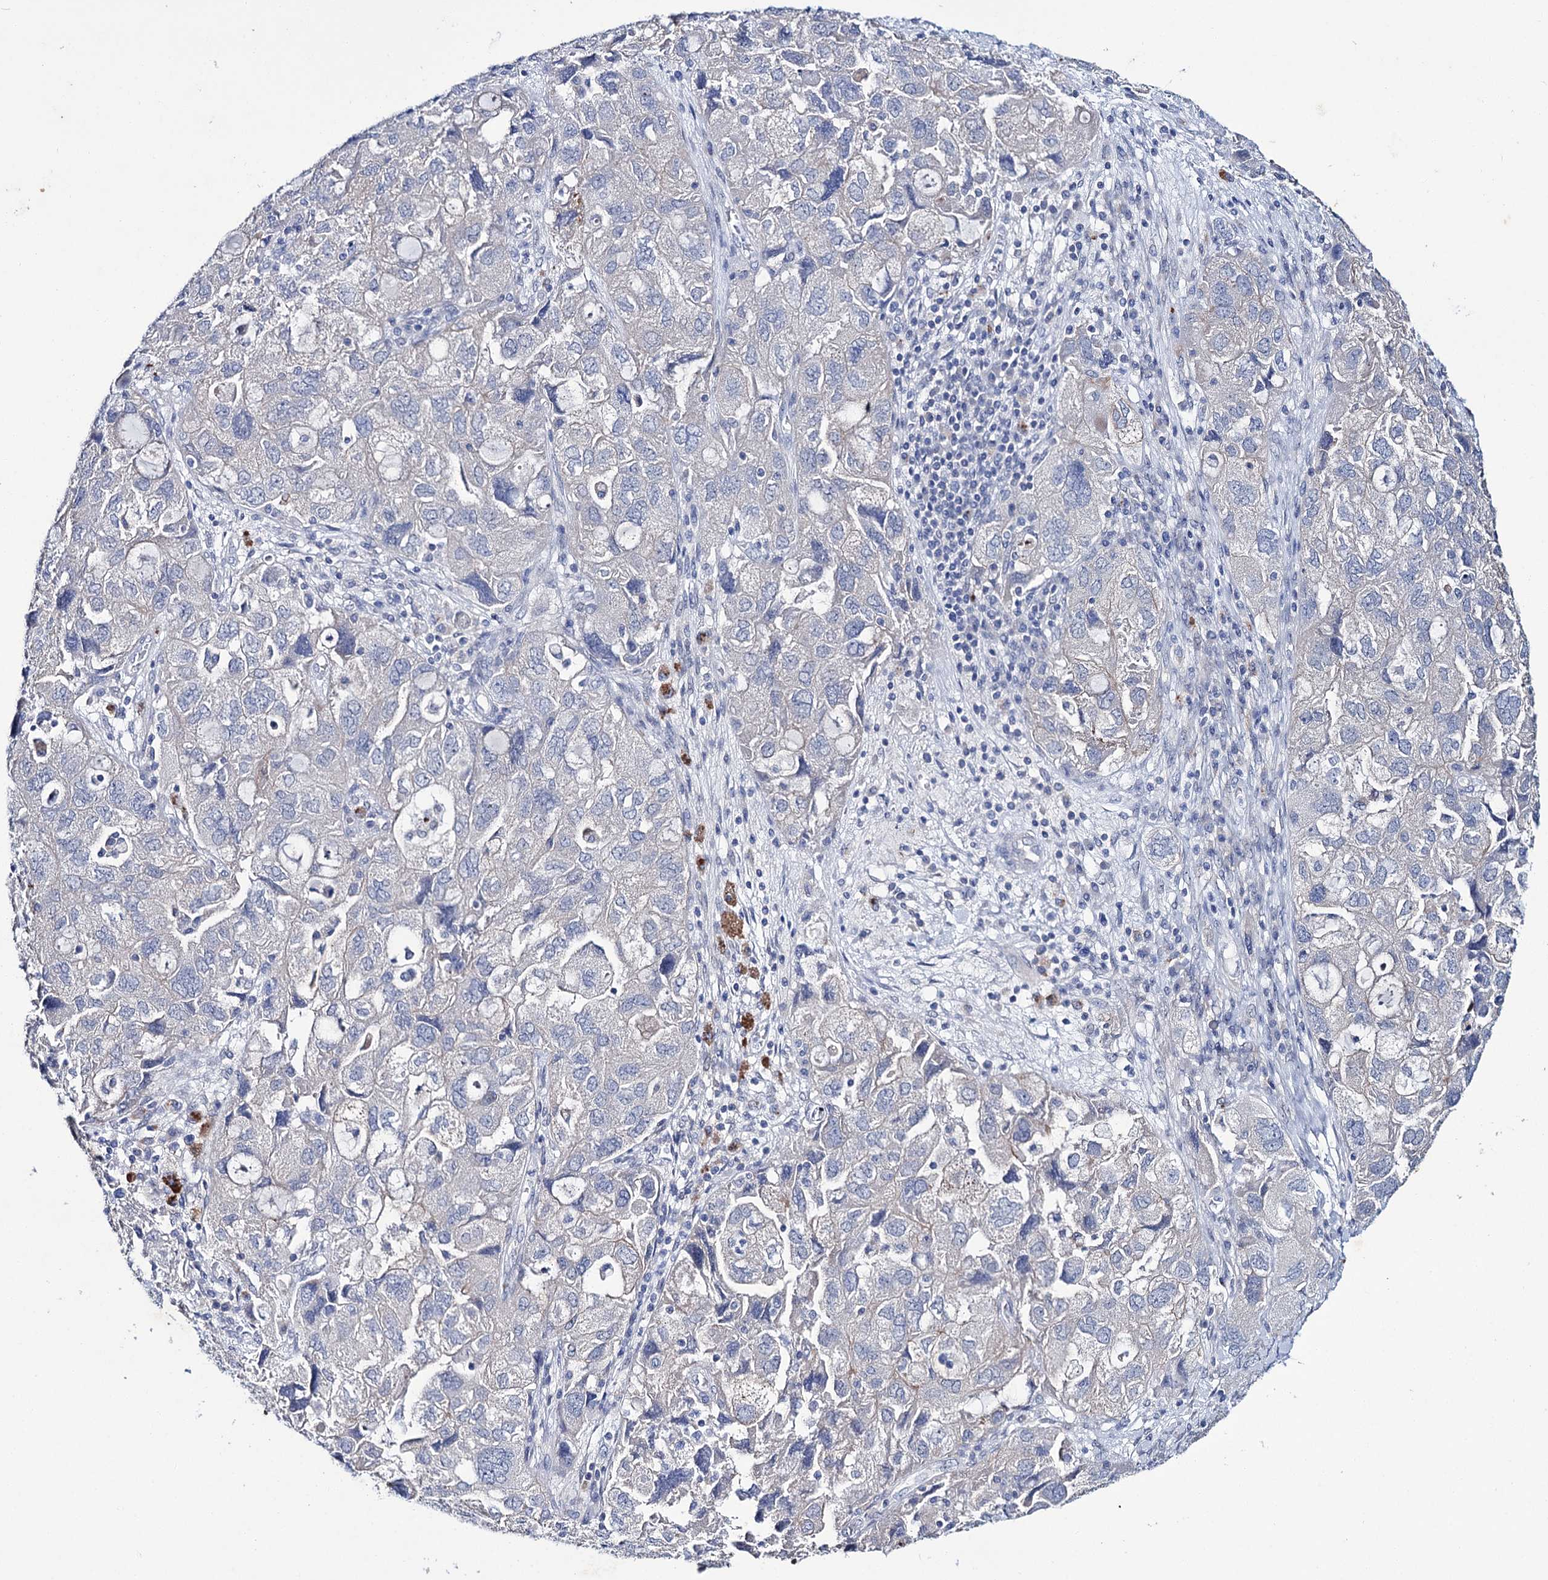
{"staining": {"intensity": "negative", "quantity": "none", "location": "none"}, "tissue": "ovarian cancer", "cell_type": "Tumor cells", "image_type": "cancer", "snomed": [{"axis": "morphology", "description": "Carcinoma, NOS"}, {"axis": "morphology", "description": "Cystadenocarcinoma, serous, NOS"}, {"axis": "topography", "description": "Ovary"}], "caption": "Tumor cells show no significant protein staining in serous cystadenocarcinoma (ovarian). (DAB IHC, high magnification).", "gene": "LYZL4", "patient": {"sex": "female", "age": 69}}